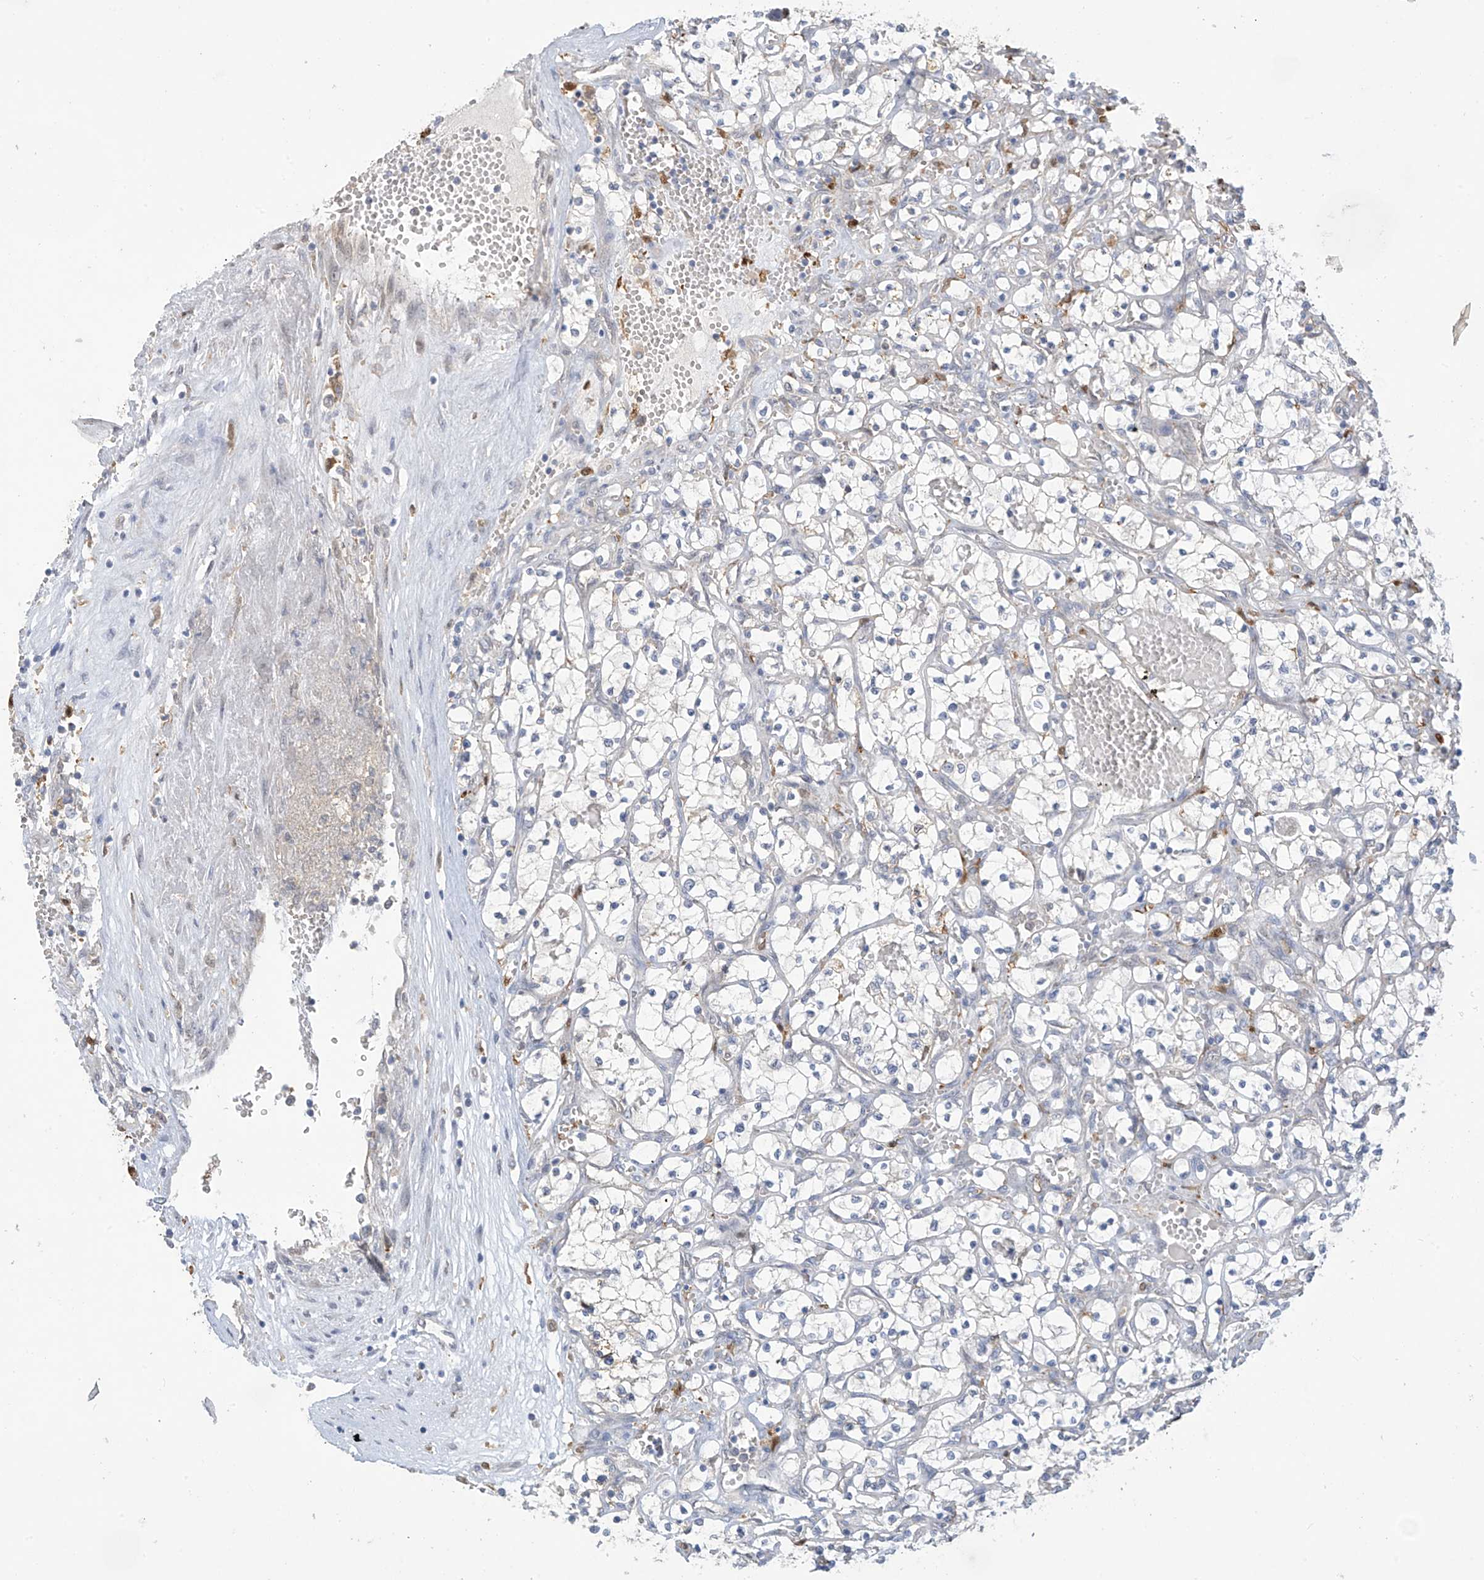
{"staining": {"intensity": "negative", "quantity": "none", "location": "none"}, "tissue": "renal cancer", "cell_type": "Tumor cells", "image_type": "cancer", "snomed": [{"axis": "morphology", "description": "Adenocarcinoma, NOS"}, {"axis": "topography", "description": "Kidney"}], "caption": "Immunohistochemical staining of renal cancer (adenocarcinoma) shows no significant staining in tumor cells.", "gene": "IDH1", "patient": {"sex": "female", "age": 69}}